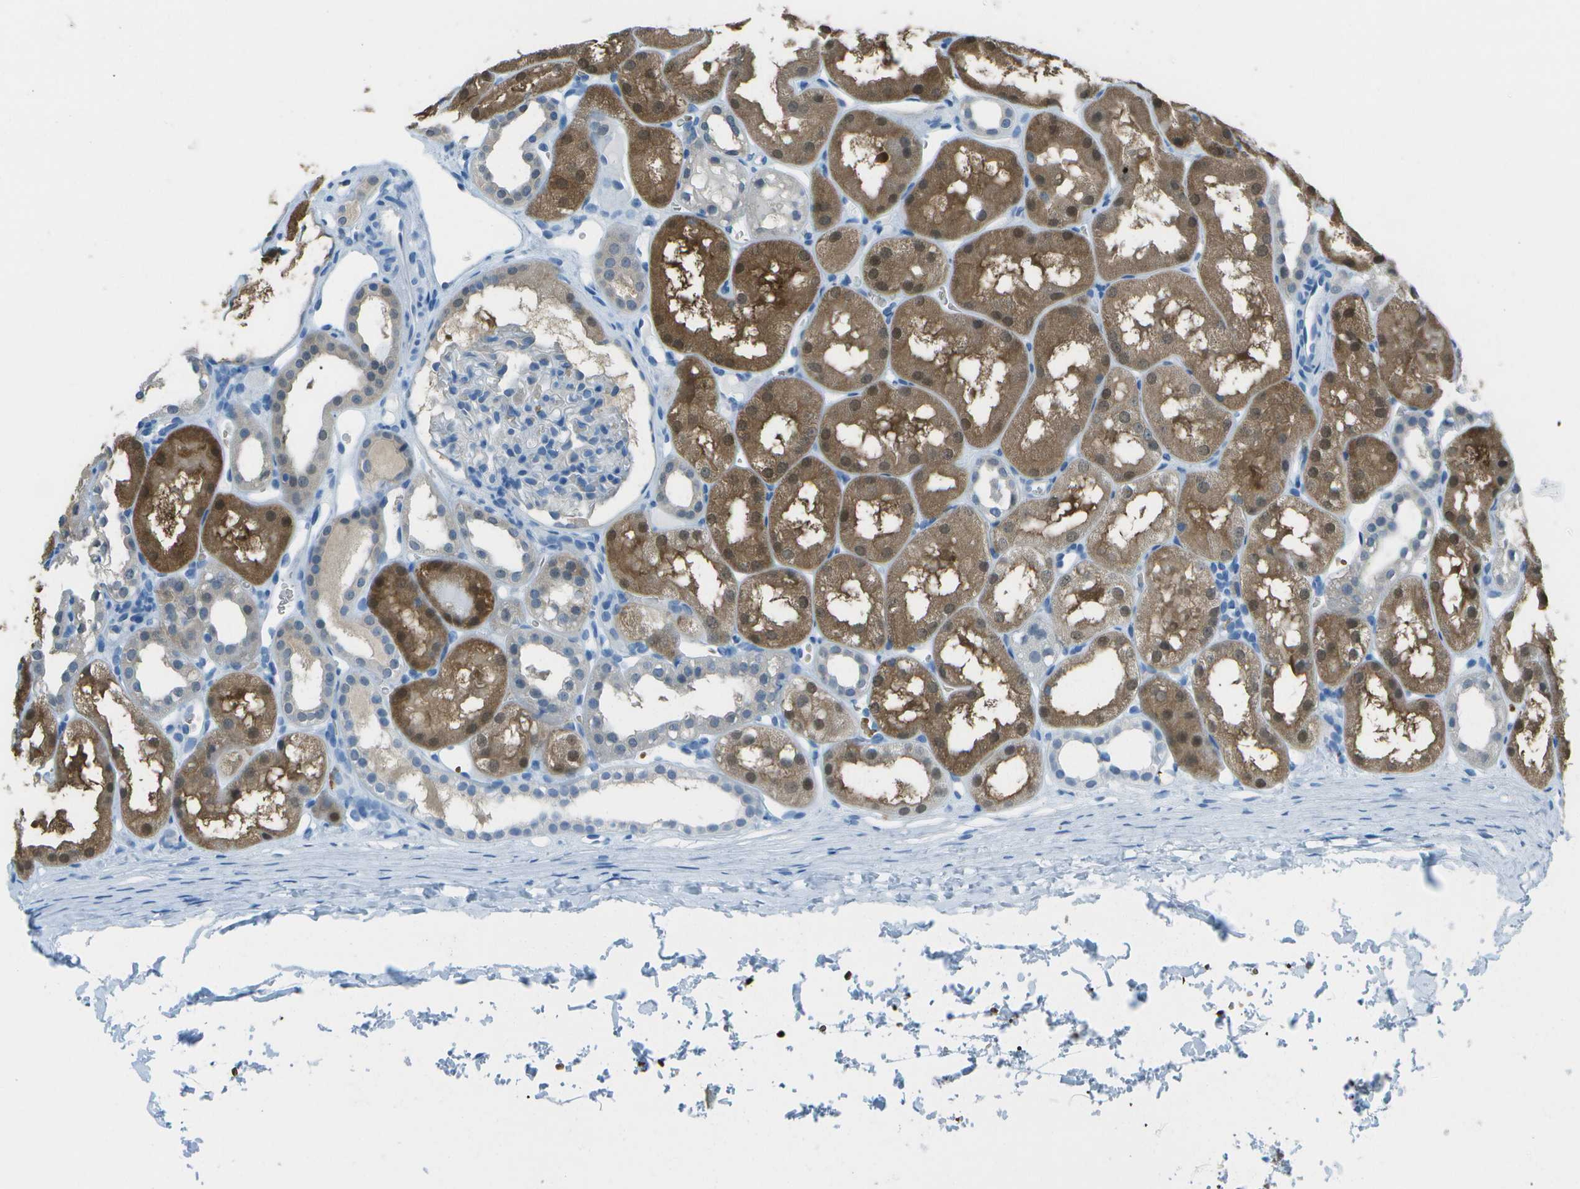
{"staining": {"intensity": "negative", "quantity": "none", "location": "none"}, "tissue": "kidney", "cell_type": "Cells in glomeruli", "image_type": "normal", "snomed": [{"axis": "morphology", "description": "Normal tissue, NOS"}, {"axis": "topography", "description": "Kidney"}, {"axis": "topography", "description": "Urinary bladder"}], "caption": "Immunohistochemistry (IHC) micrograph of normal kidney: kidney stained with DAB displays no significant protein positivity in cells in glomeruli. (DAB IHC, high magnification).", "gene": "ASL", "patient": {"sex": "male", "age": 16}}